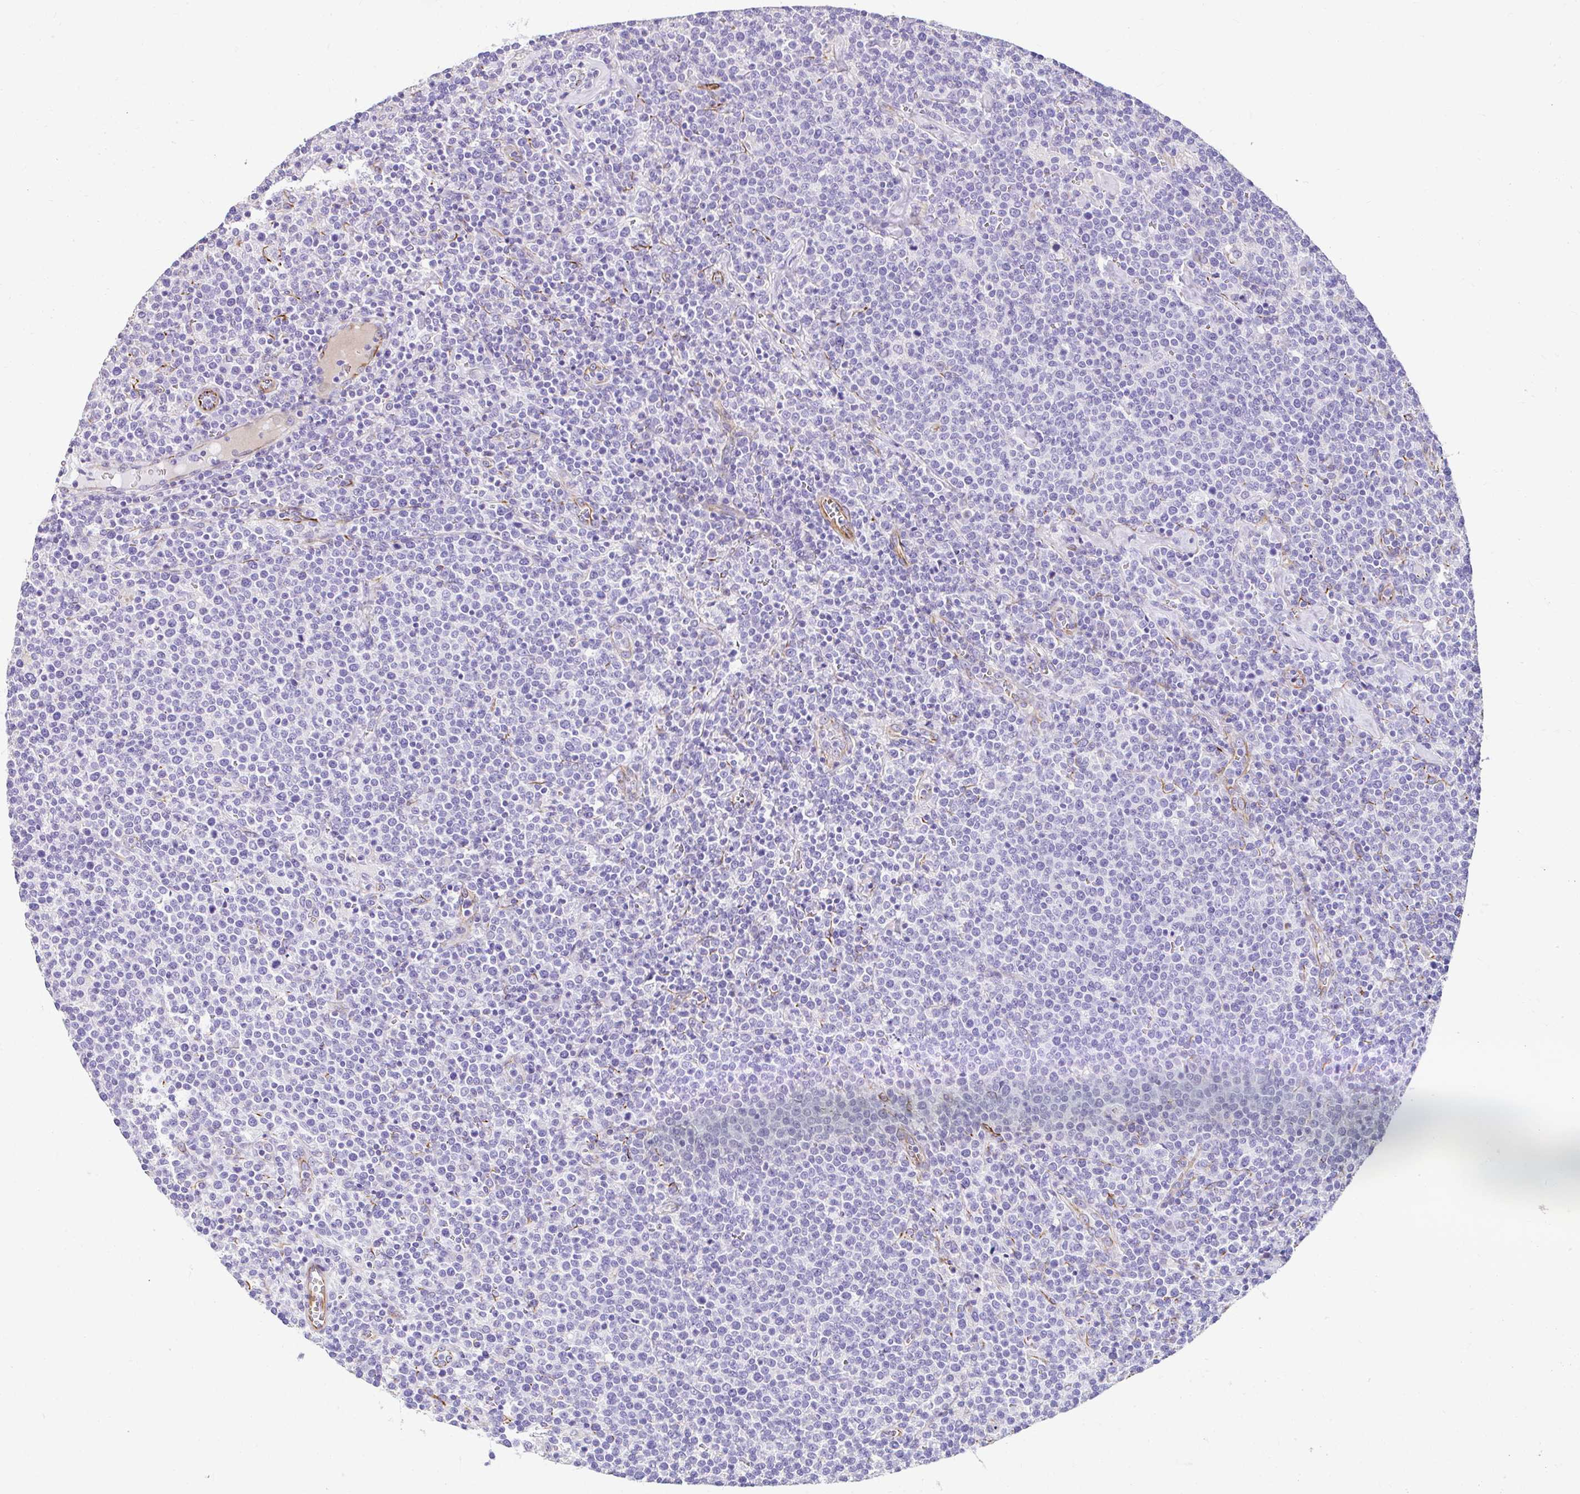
{"staining": {"intensity": "negative", "quantity": "none", "location": "none"}, "tissue": "lymphoma", "cell_type": "Tumor cells", "image_type": "cancer", "snomed": [{"axis": "morphology", "description": "Malignant lymphoma, non-Hodgkin's type, High grade"}, {"axis": "topography", "description": "Lymph node"}], "caption": "There is no significant staining in tumor cells of lymphoma.", "gene": "DEPDC5", "patient": {"sex": "male", "age": 61}}